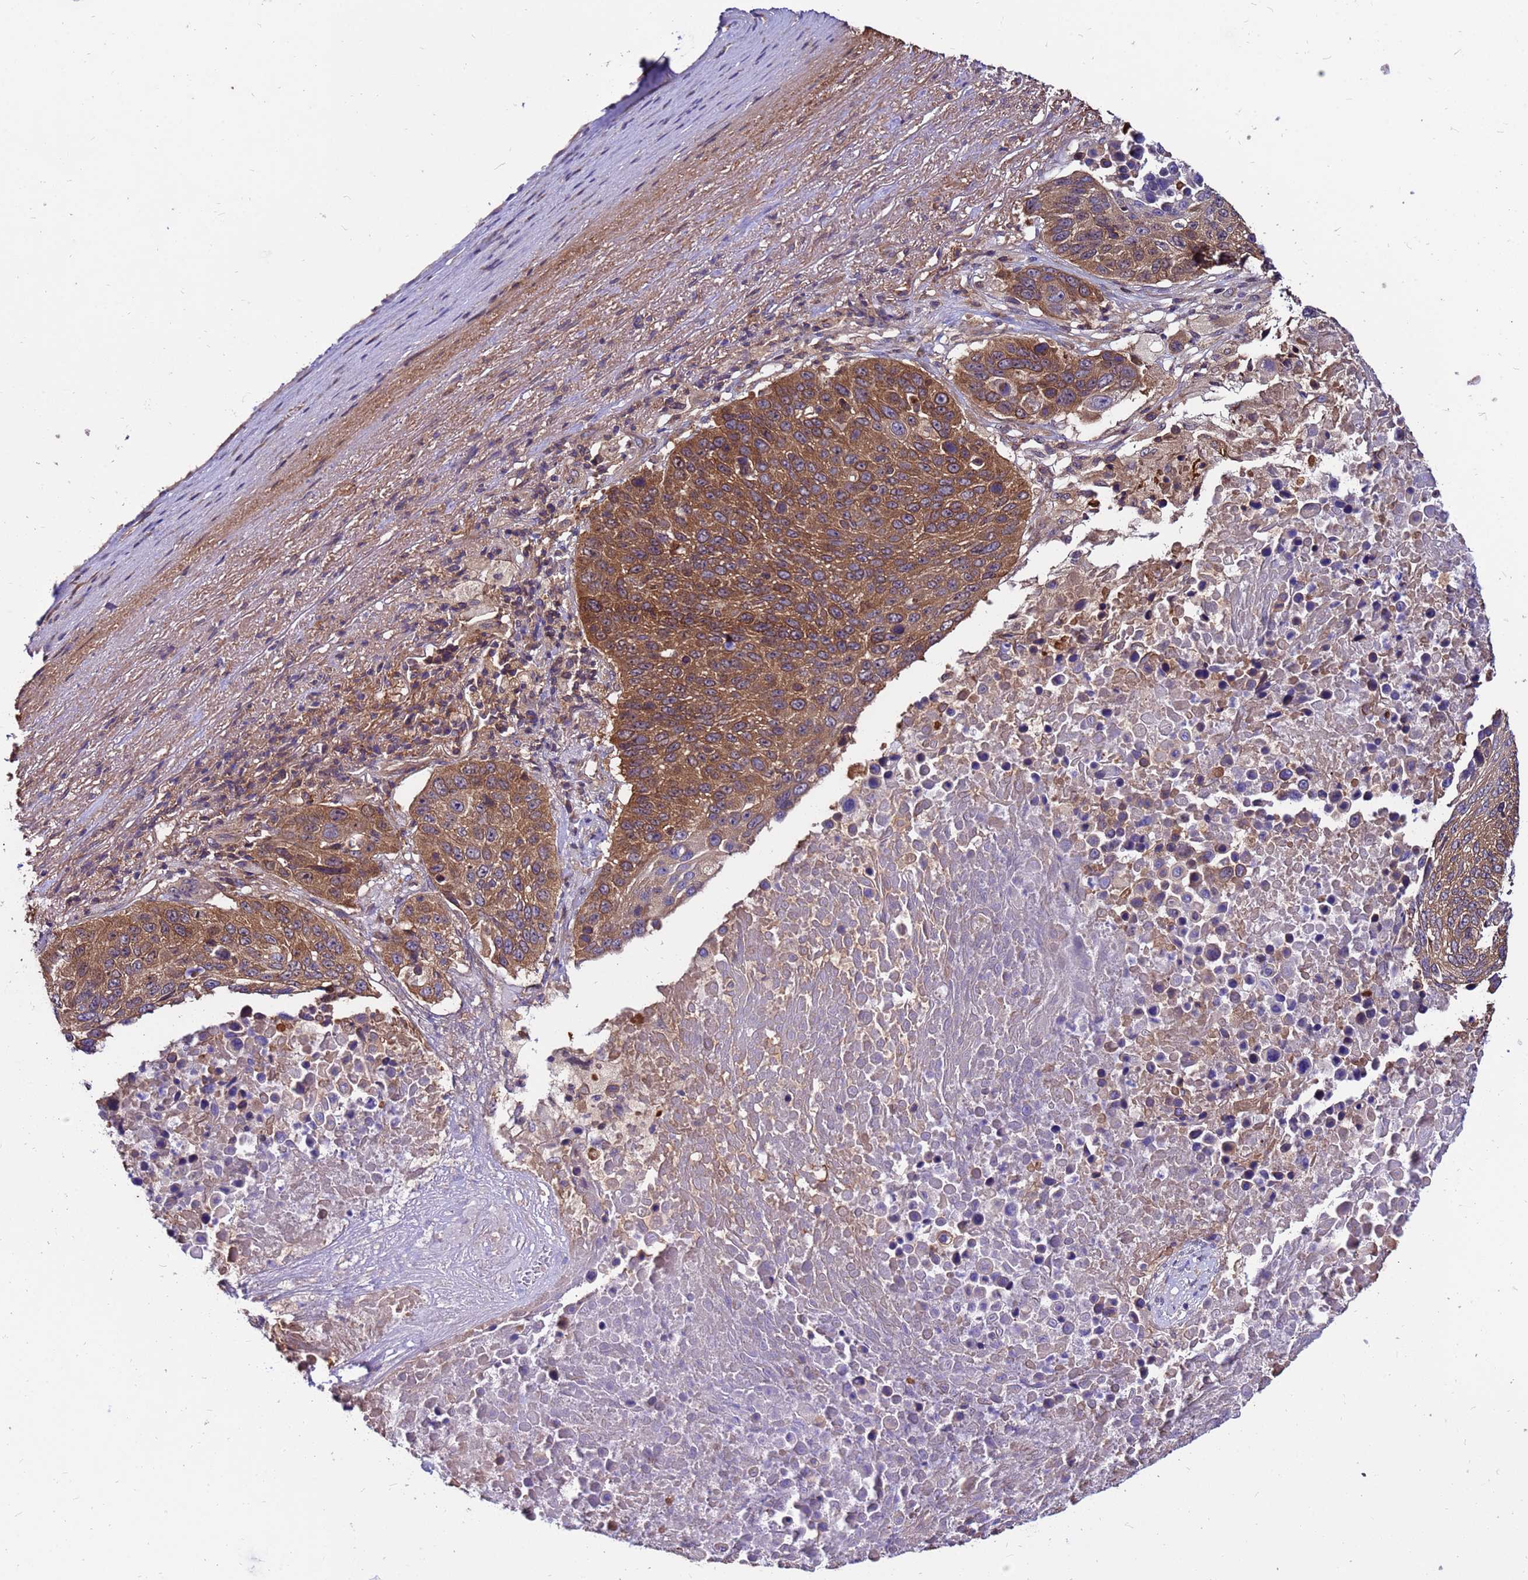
{"staining": {"intensity": "strong", "quantity": ">75%", "location": "cytoplasmic/membranous"}, "tissue": "lung cancer", "cell_type": "Tumor cells", "image_type": "cancer", "snomed": [{"axis": "morphology", "description": "Normal tissue, NOS"}, {"axis": "morphology", "description": "Squamous cell carcinoma, NOS"}, {"axis": "topography", "description": "Lymph node"}, {"axis": "topography", "description": "Lung"}], "caption": "Immunohistochemistry (IHC) image of human squamous cell carcinoma (lung) stained for a protein (brown), which displays high levels of strong cytoplasmic/membranous staining in approximately >75% of tumor cells.", "gene": "GET3", "patient": {"sex": "male", "age": 66}}